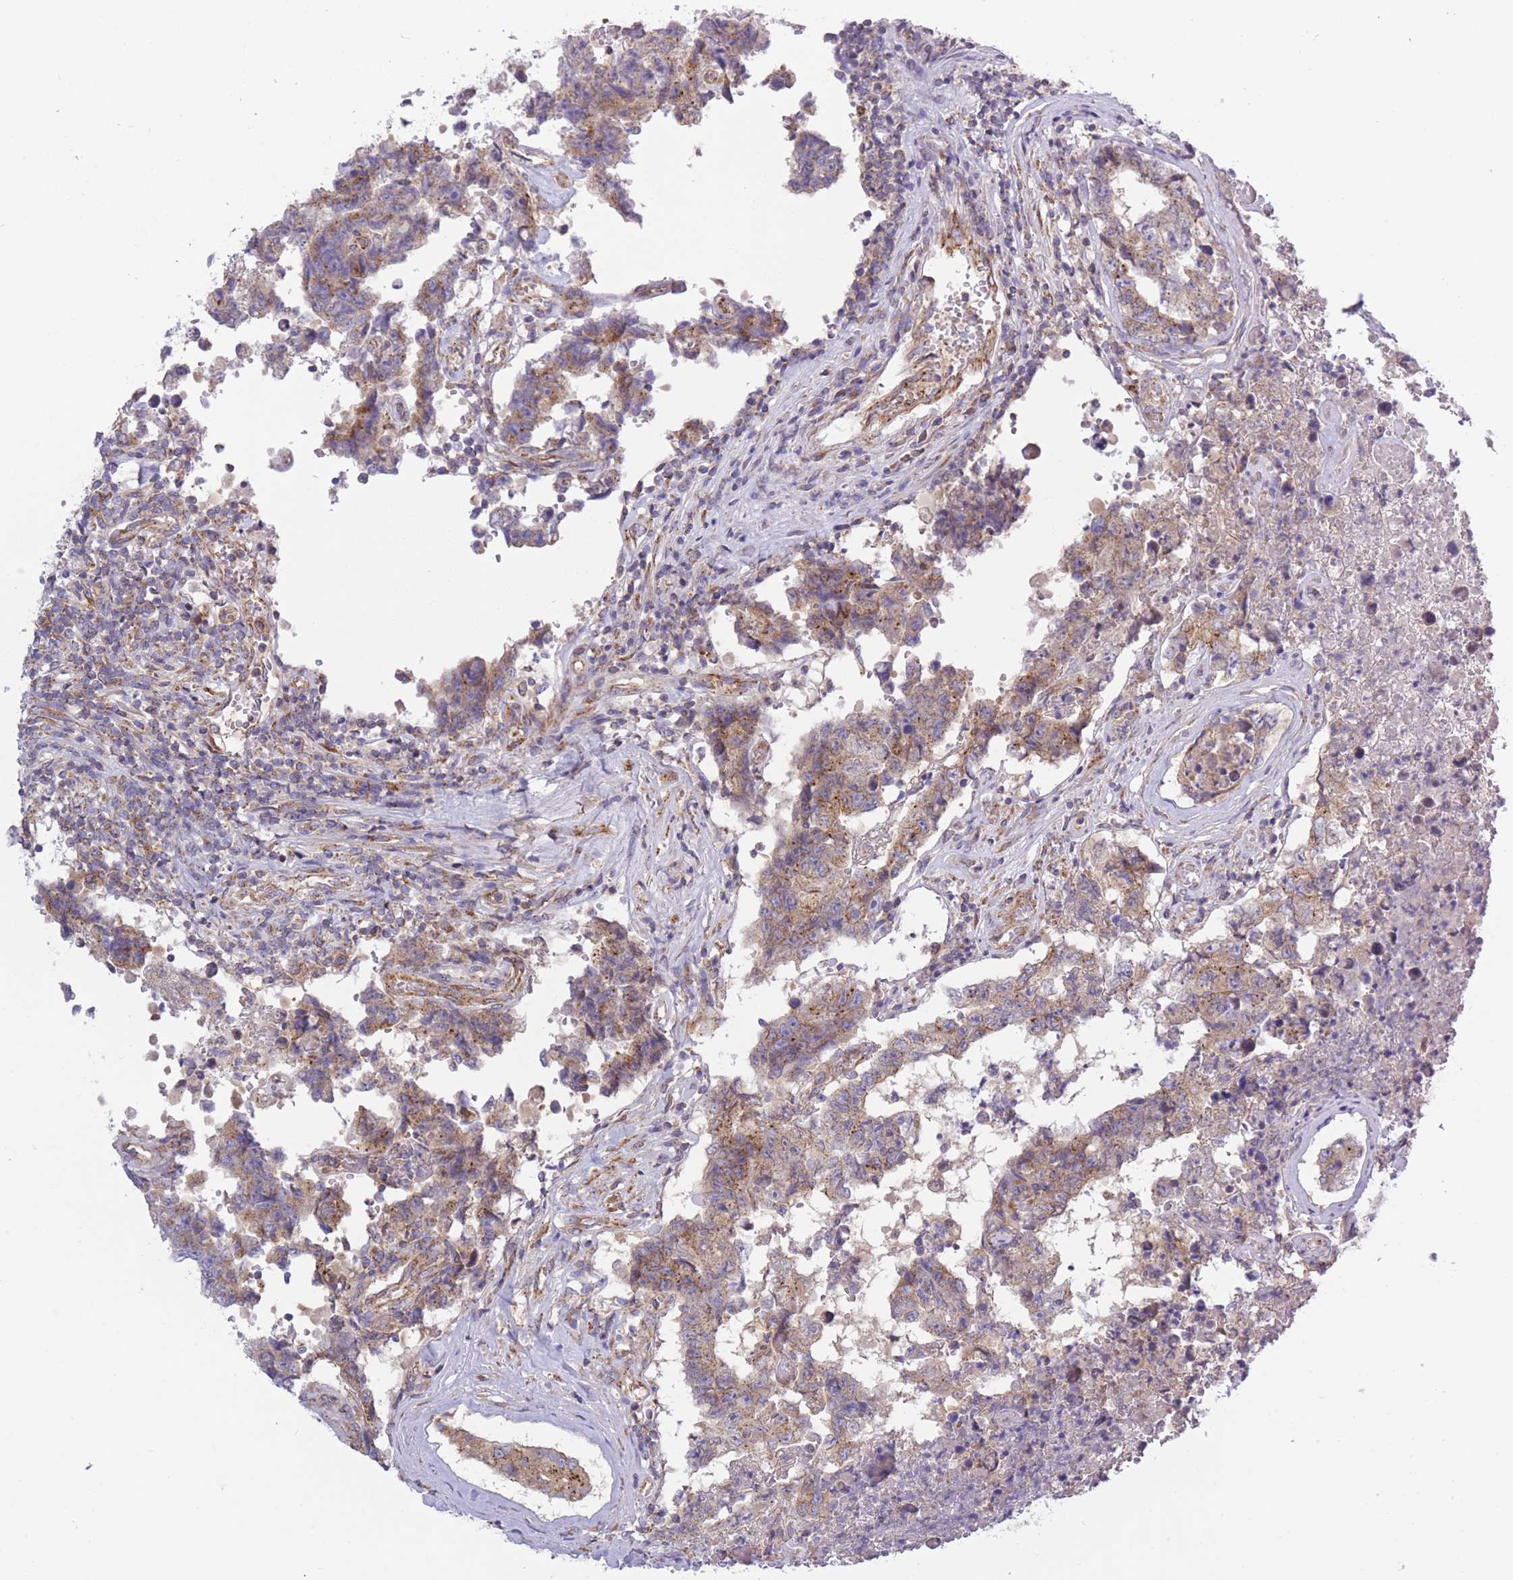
{"staining": {"intensity": "moderate", "quantity": ">75%", "location": "cytoplasmic/membranous"}, "tissue": "testis cancer", "cell_type": "Tumor cells", "image_type": "cancer", "snomed": [{"axis": "morphology", "description": "Normal tissue, NOS"}, {"axis": "morphology", "description": "Carcinoma, Embryonal, NOS"}, {"axis": "topography", "description": "Testis"}, {"axis": "topography", "description": "Epididymis"}], "caption": "A high-resolution histopathology image shows immunohistochemistry (IHC) staining of testis cancer, which shows moderate cytoplasmic/membranous positivity in approximately >75% of tumor cells.", "gene": "COPG2", "patient": {"sex": "male", "age": 25}}